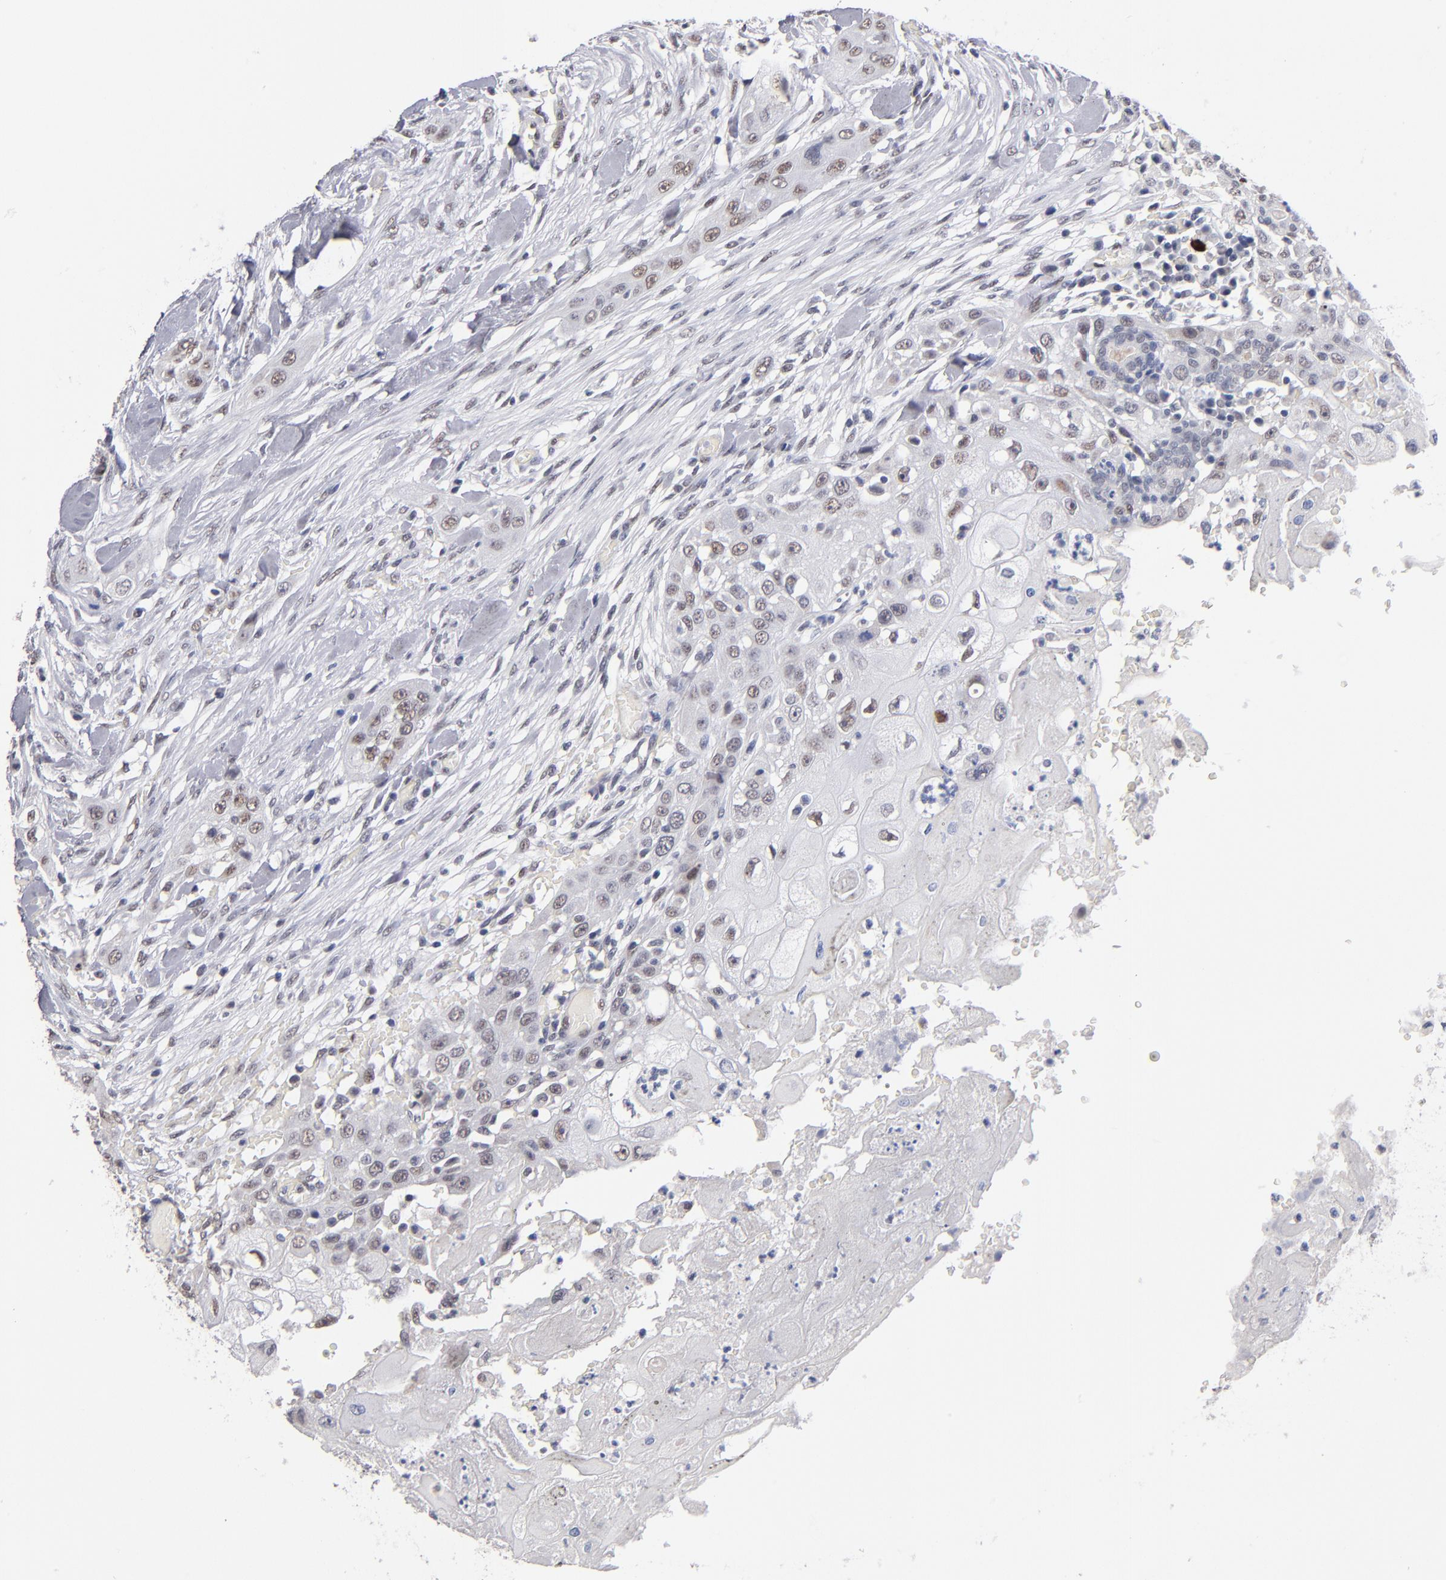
{"staining": {"intensity": "negative", "quantity": "none", "location": "none"}, "tissue": "head and neck cancer", "cell_type": "Tumor cells", "image_type": "cancer", "snomed": [{"axis": "morphology", "description": "Neoplasm, malignant, NOS"}, {"axis": "topography", "description": "Salivary gland"}, {"axis": "topography", "description": "Head-Neck"}], "caption": "Immunohistochemistry of malignant neoplasm (head and neck) reveals no positivity in tumor cells. Brightfield microscopy of immunohistochemistry stained with DAB (brown) and hematoxylin (blue), captured at high magnification.", "gene": "MN1", "patient": {"sex": "male", "age": 43}}